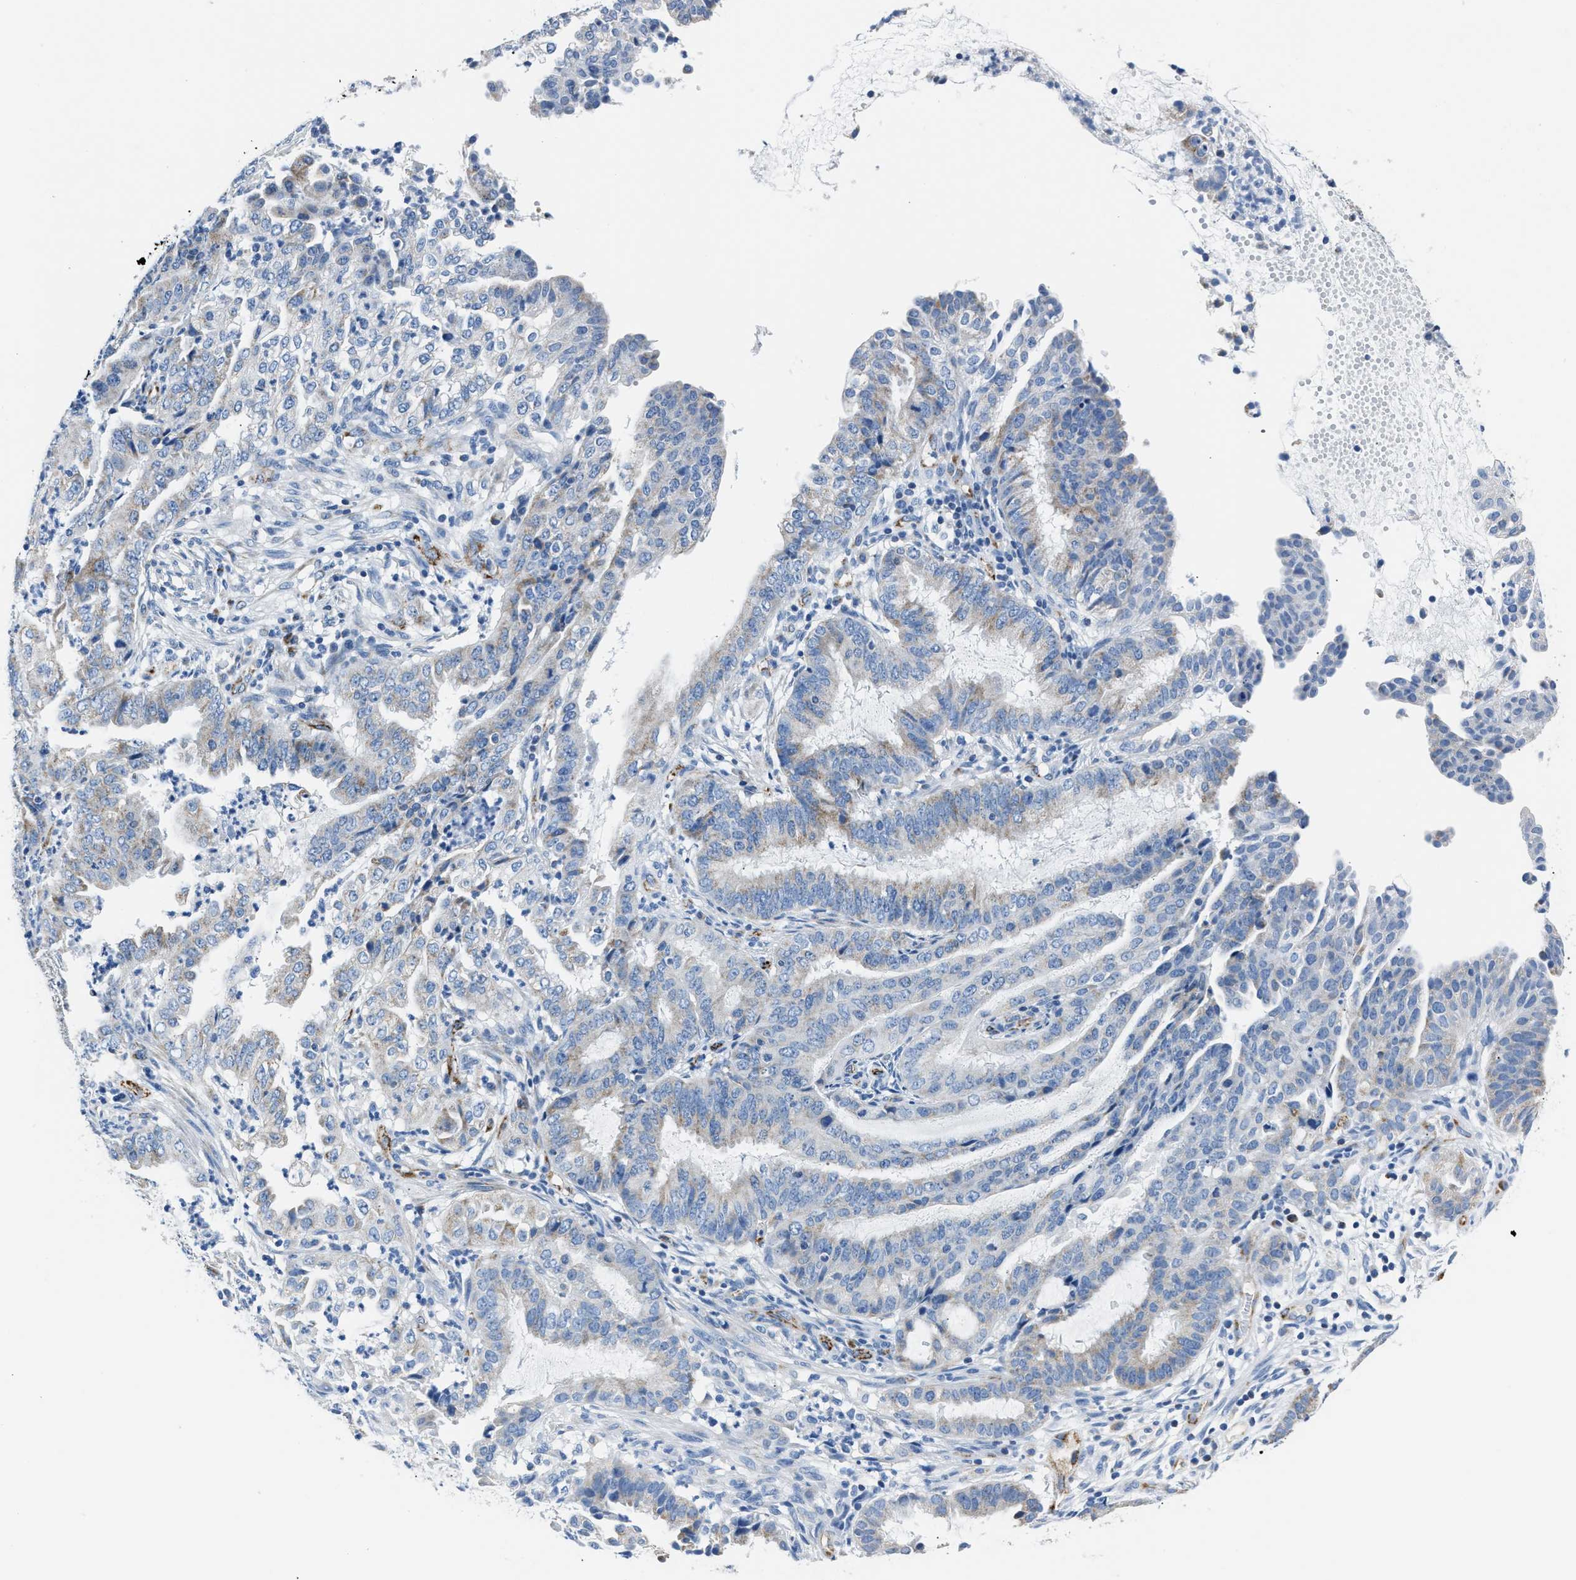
{"staining": {"intensity": "moderate", "quantity": "<25%", "location": "cytoplasmic/membranous"}, "tissue": "endometrial cancer", "cell_type": "Tumor cells", "image_type": "cancer", "snomed": [{"axis": "morphology", "description": "Adenocarcinoma, NOS"}, {"axis": "topography", "description": "Endometrium"}], "caption": "Human adenocarcinoma (endometrial) stained with a protein marker exhibits moderate staining in tumor cells.", "gene": "AMACR", "patient": {"sex": "female", "age": 51}}